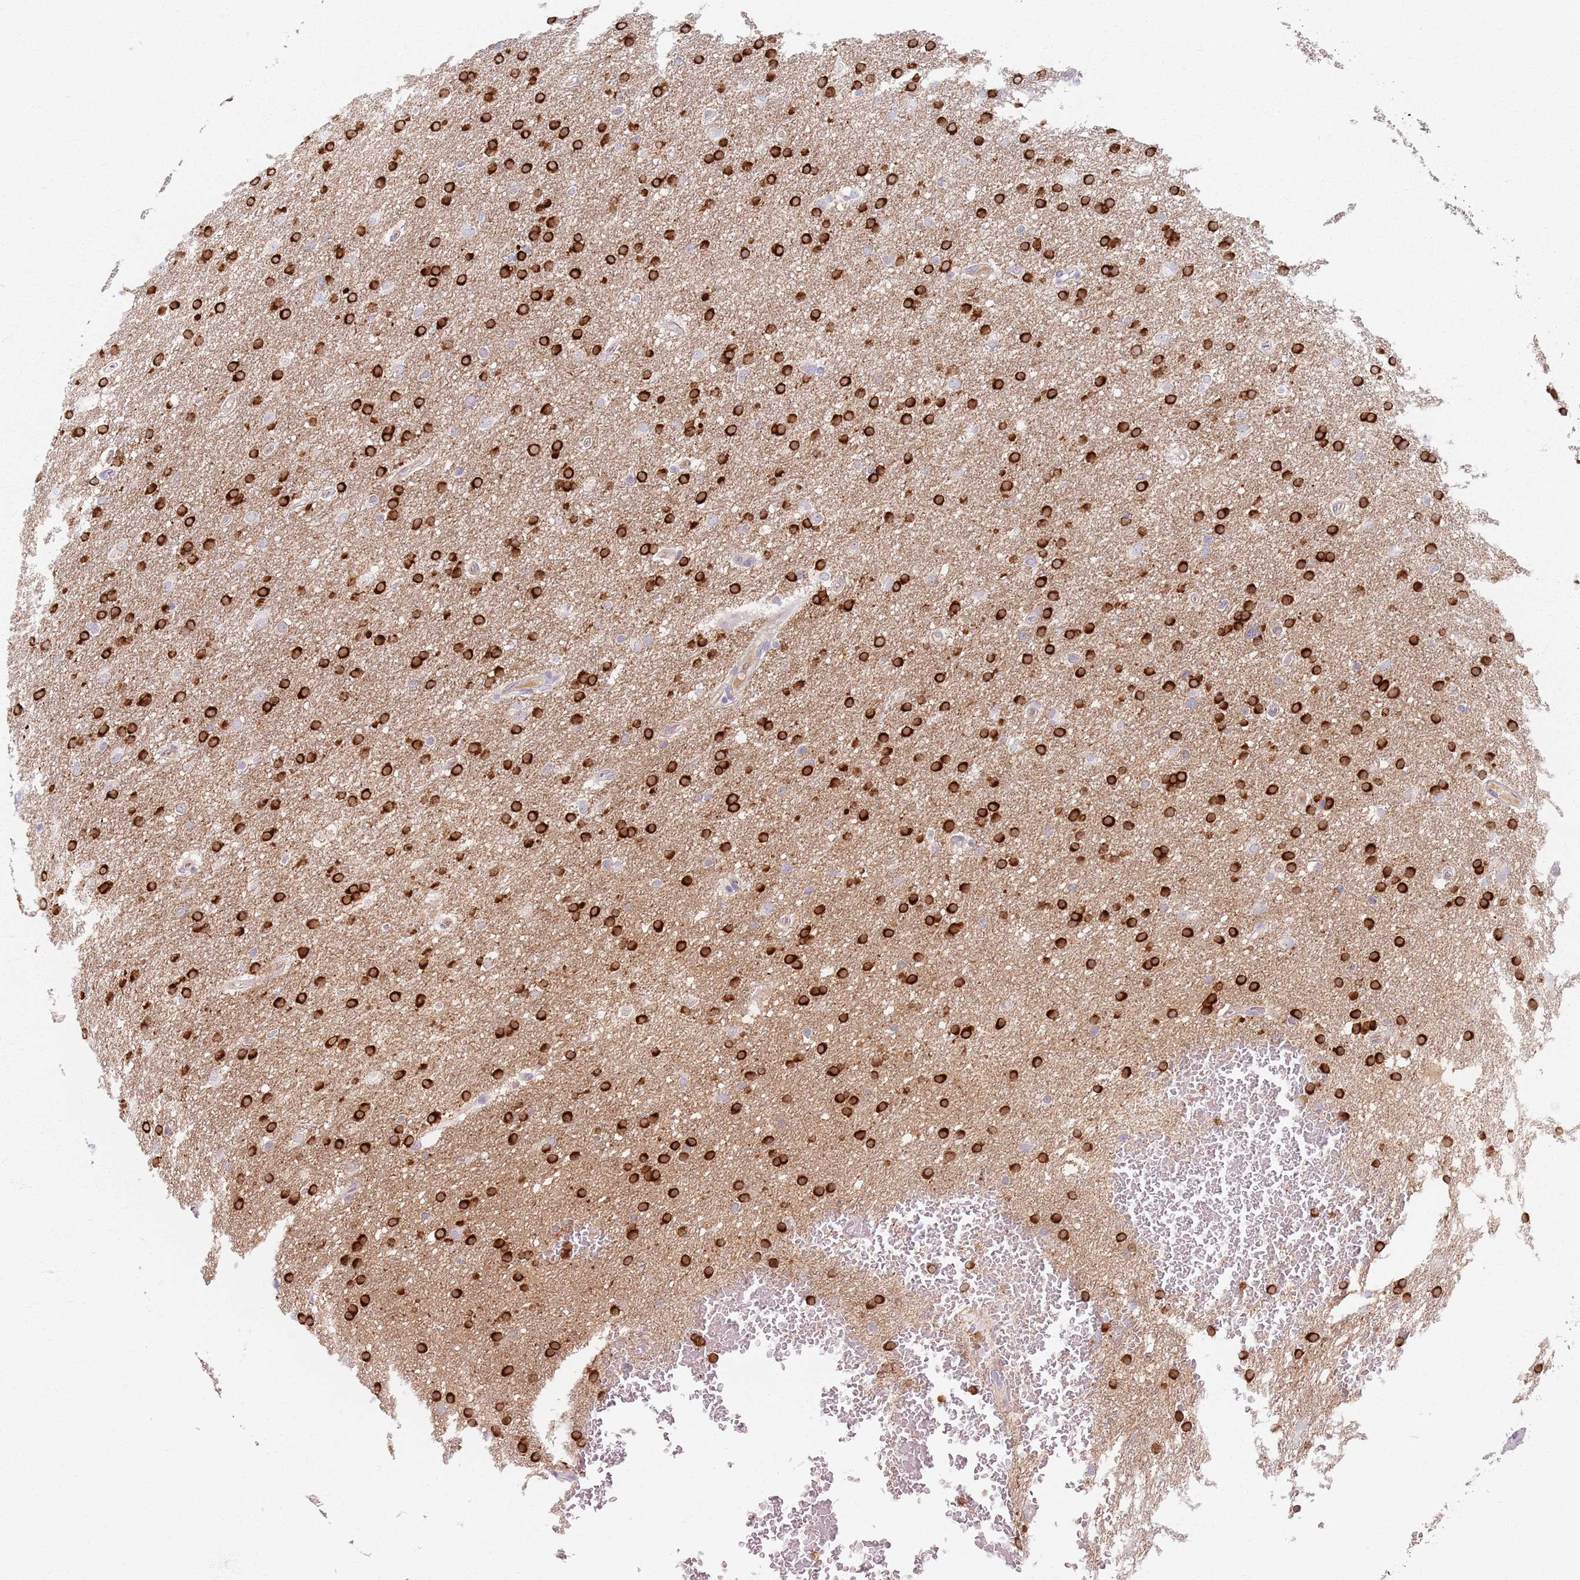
{"staining": {"intensity": "strong", "quantity": ">75%", "location": "cytoplasmic/membranous"}, "tissue": "glioma", "cell_type": "Tumor cells", "image_type": "cancer", "snomed": [{"axis": "morphology", "description": "Glioma, malignant, High grade"}, {"axis": "topography", "description": "Cerebral cortex"}], "caption": "Immunohistochemistry photomicrograph of malignant glioma (high-grade) stained for a protein (brown), which shows high levels of strong cytoplasmic/membranous staining in about >75% of tumor cells.", "gene": "CRIPT", "patient": {"sex": "female", "age": 36}}